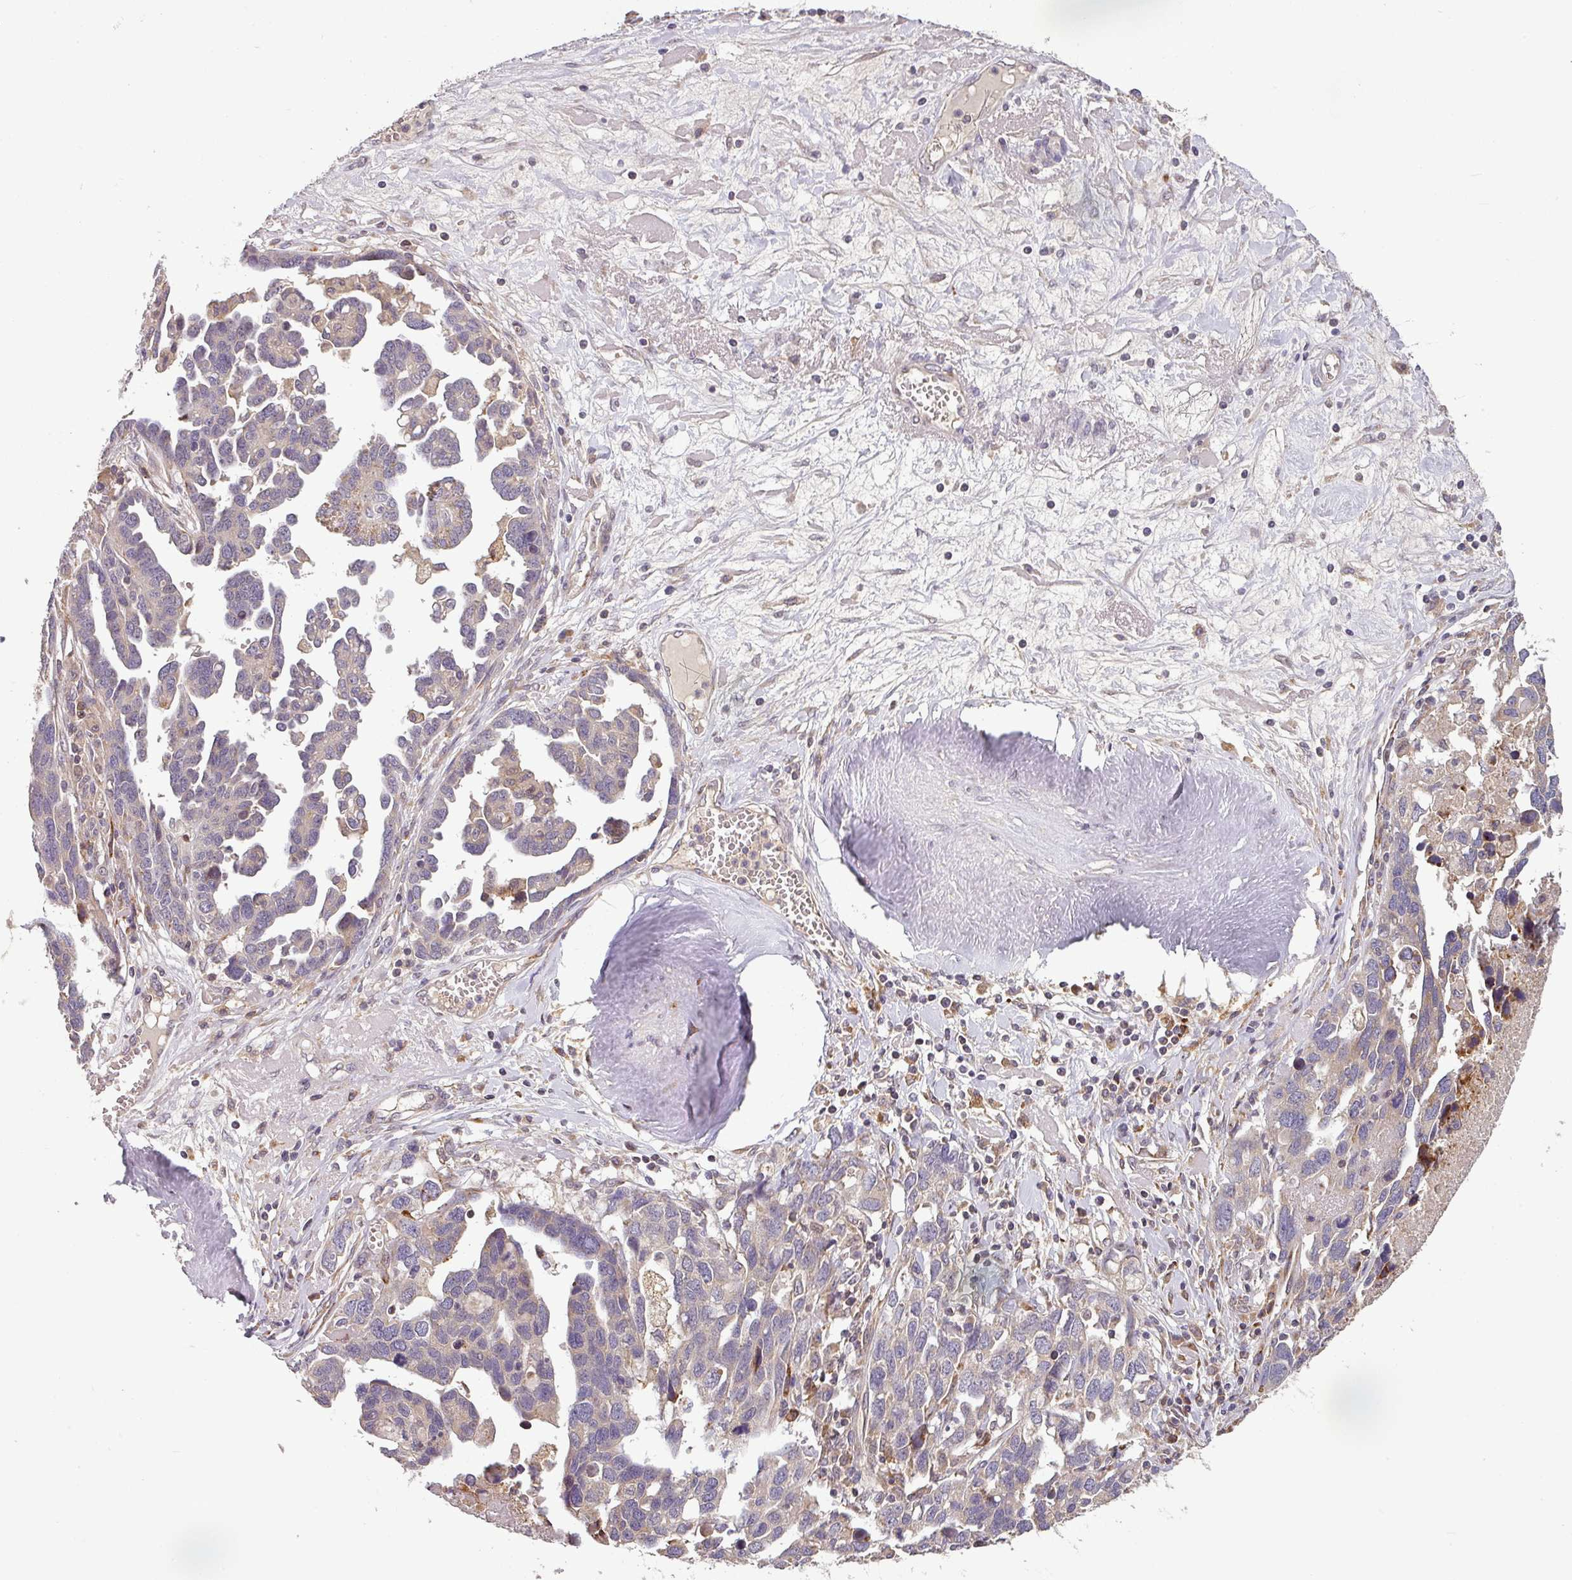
{"staining": {"intensity": "negative", "quantity": "none", "location": "none"}, "tissue": "ovarian cancer", "cell_type": "Tumor cells", "image_type": "cancer", "snomed": [{"axis": "morphology", "description": "Cystadenocarcinoma, serous, NOS"}, {"axis": "topography", "description": "Ovary"}], "caption": "This histopathology image is of ovarian cancer (serous cystadenocarcinoma) stained with immunohistochemistry (IHC) to label a protein in brown with the nuclei are counter-stained blue. There is no positivity in tumor cells.", "gene": "SPCS3", "patient": {"sex": "female", "age": 54}}